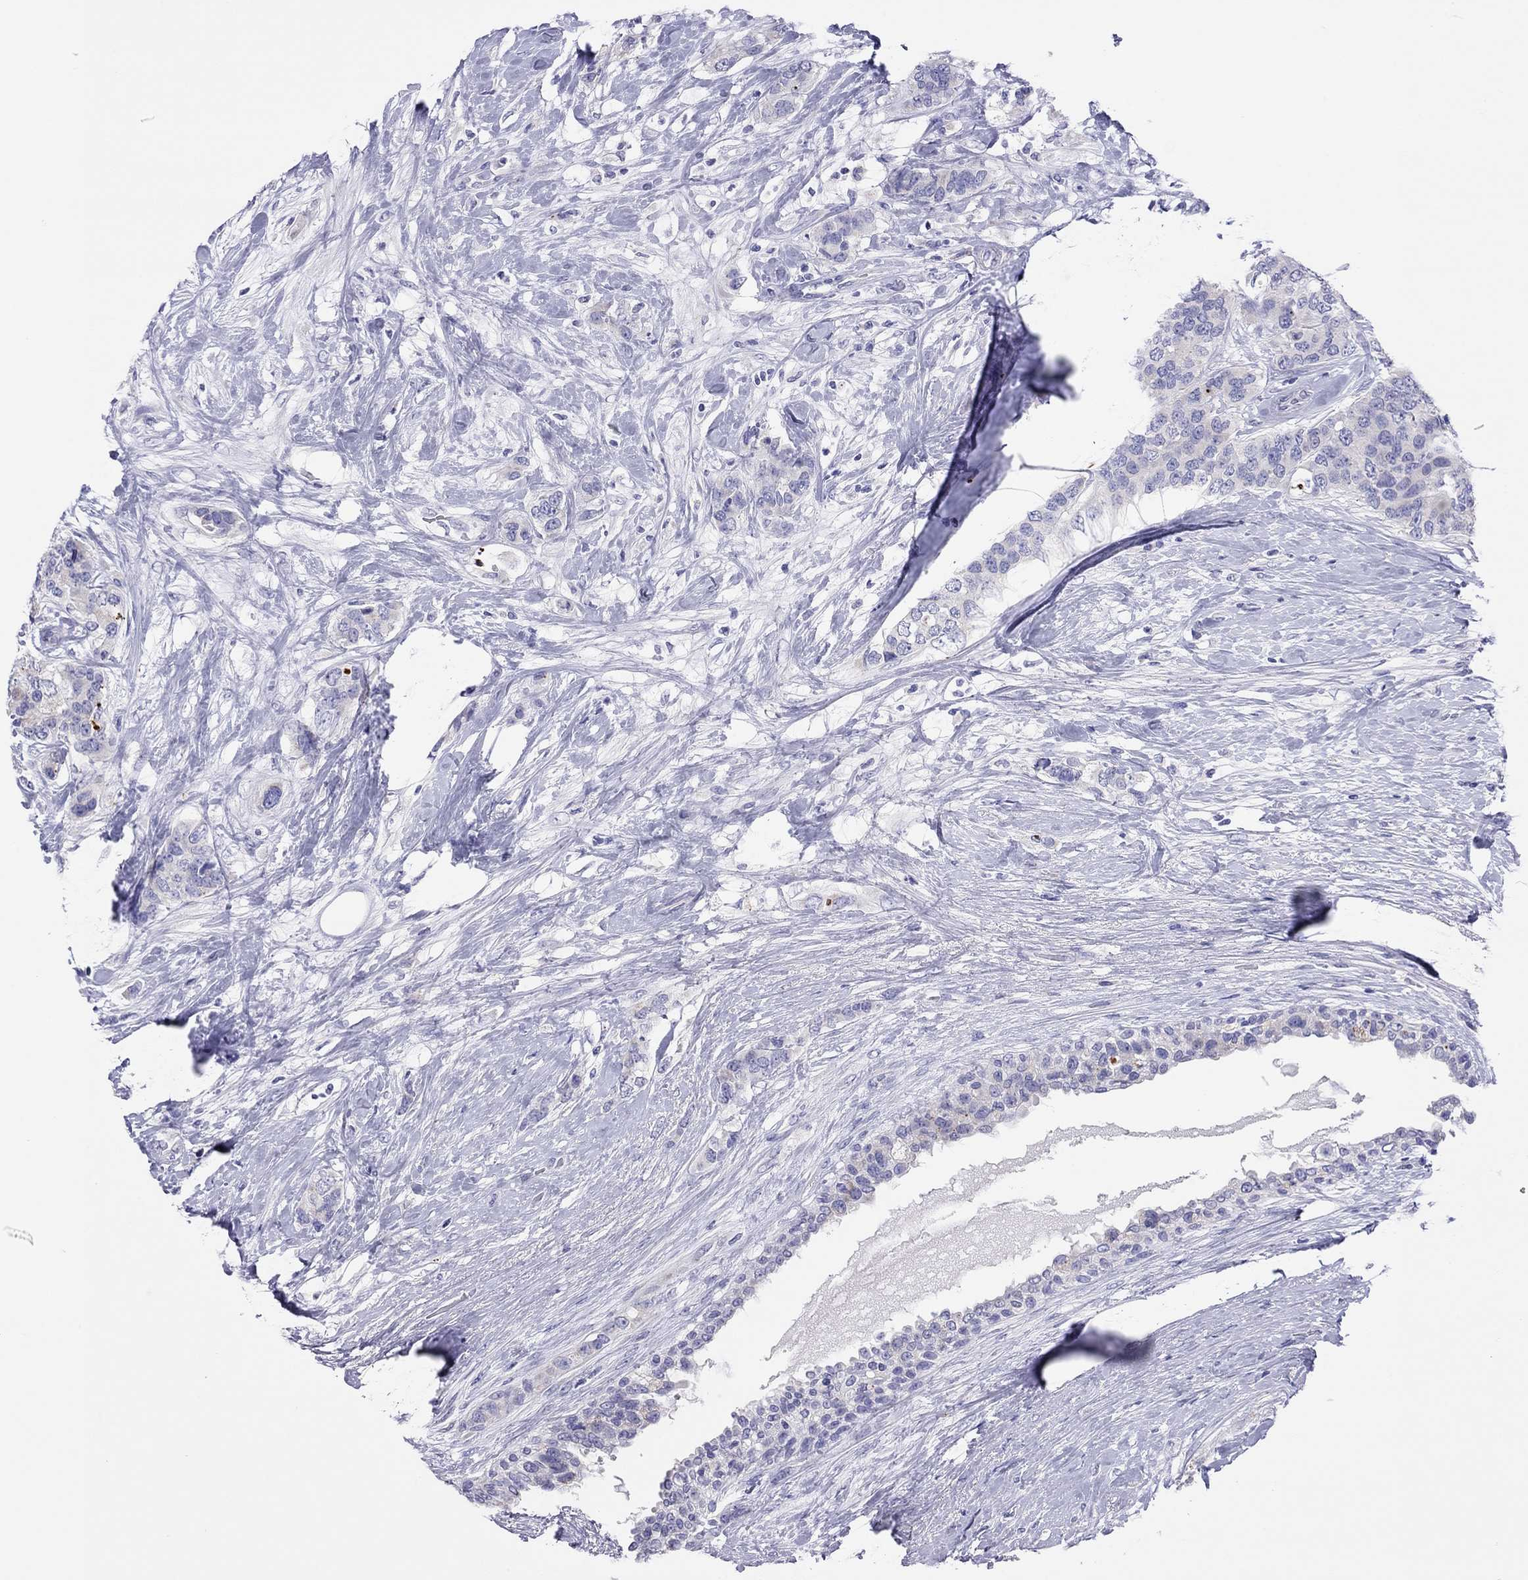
{"staining": {"intensity": "negative", "quantity": "none", "location": "none"}, "tissue": "breast cancer", "cell_type": "Tumor cells", "image_type": "cancer", "snomed": [{"axis": "morphology", "description": "Lobular carcinoma"}, {"axis": "topography", "description": "Breast"}], "caption": "The micrograph reveals no staining of tumor cells in breast cancer.", "gene": "COL9A1", "patient": {"sex": "female", "age": 59}}